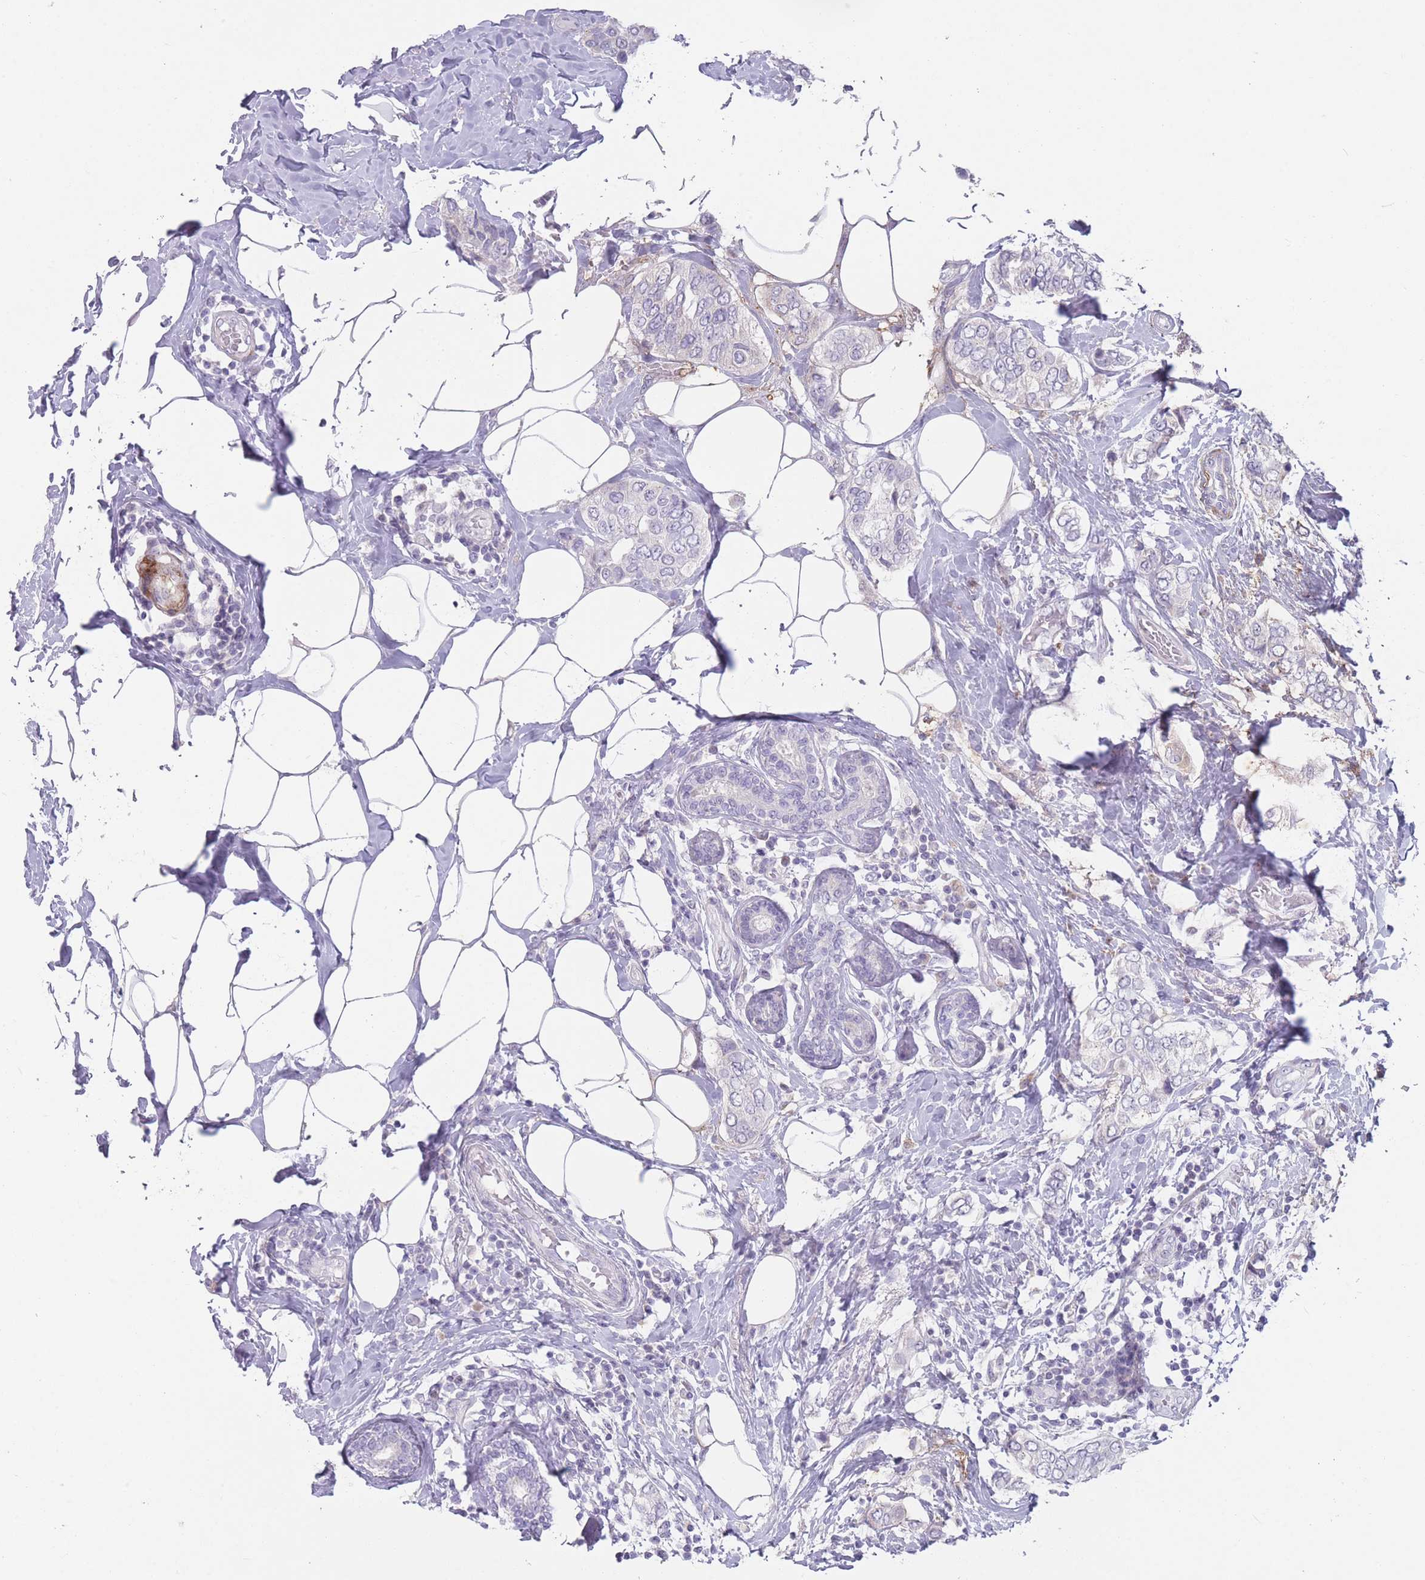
{"staining": {"intensity": "negative", "quantity": "none", "location": "none"}, "tissue": "breast cancer", "cell_type": "Tumor cells", "image_type": "cancer", "snomed": [{"axis": "morphology", "description": "Lobular carcinoma"}, {"axis": "topography", "description": "Breast"}], "caption": "High power microscopy image of an immunohistochemistry (IHC) histopathology image of breast cancer (lobular carcinoma), revealing no significant expression in tumor cells. (Stains: DAB immunohistochemistry (IHC) with hematoxylin counter stain, Microscopy: brightfield microscopy at high magnification).", "gene": "PAIP2B", "patient": {"sex": "female", "age": 51}}